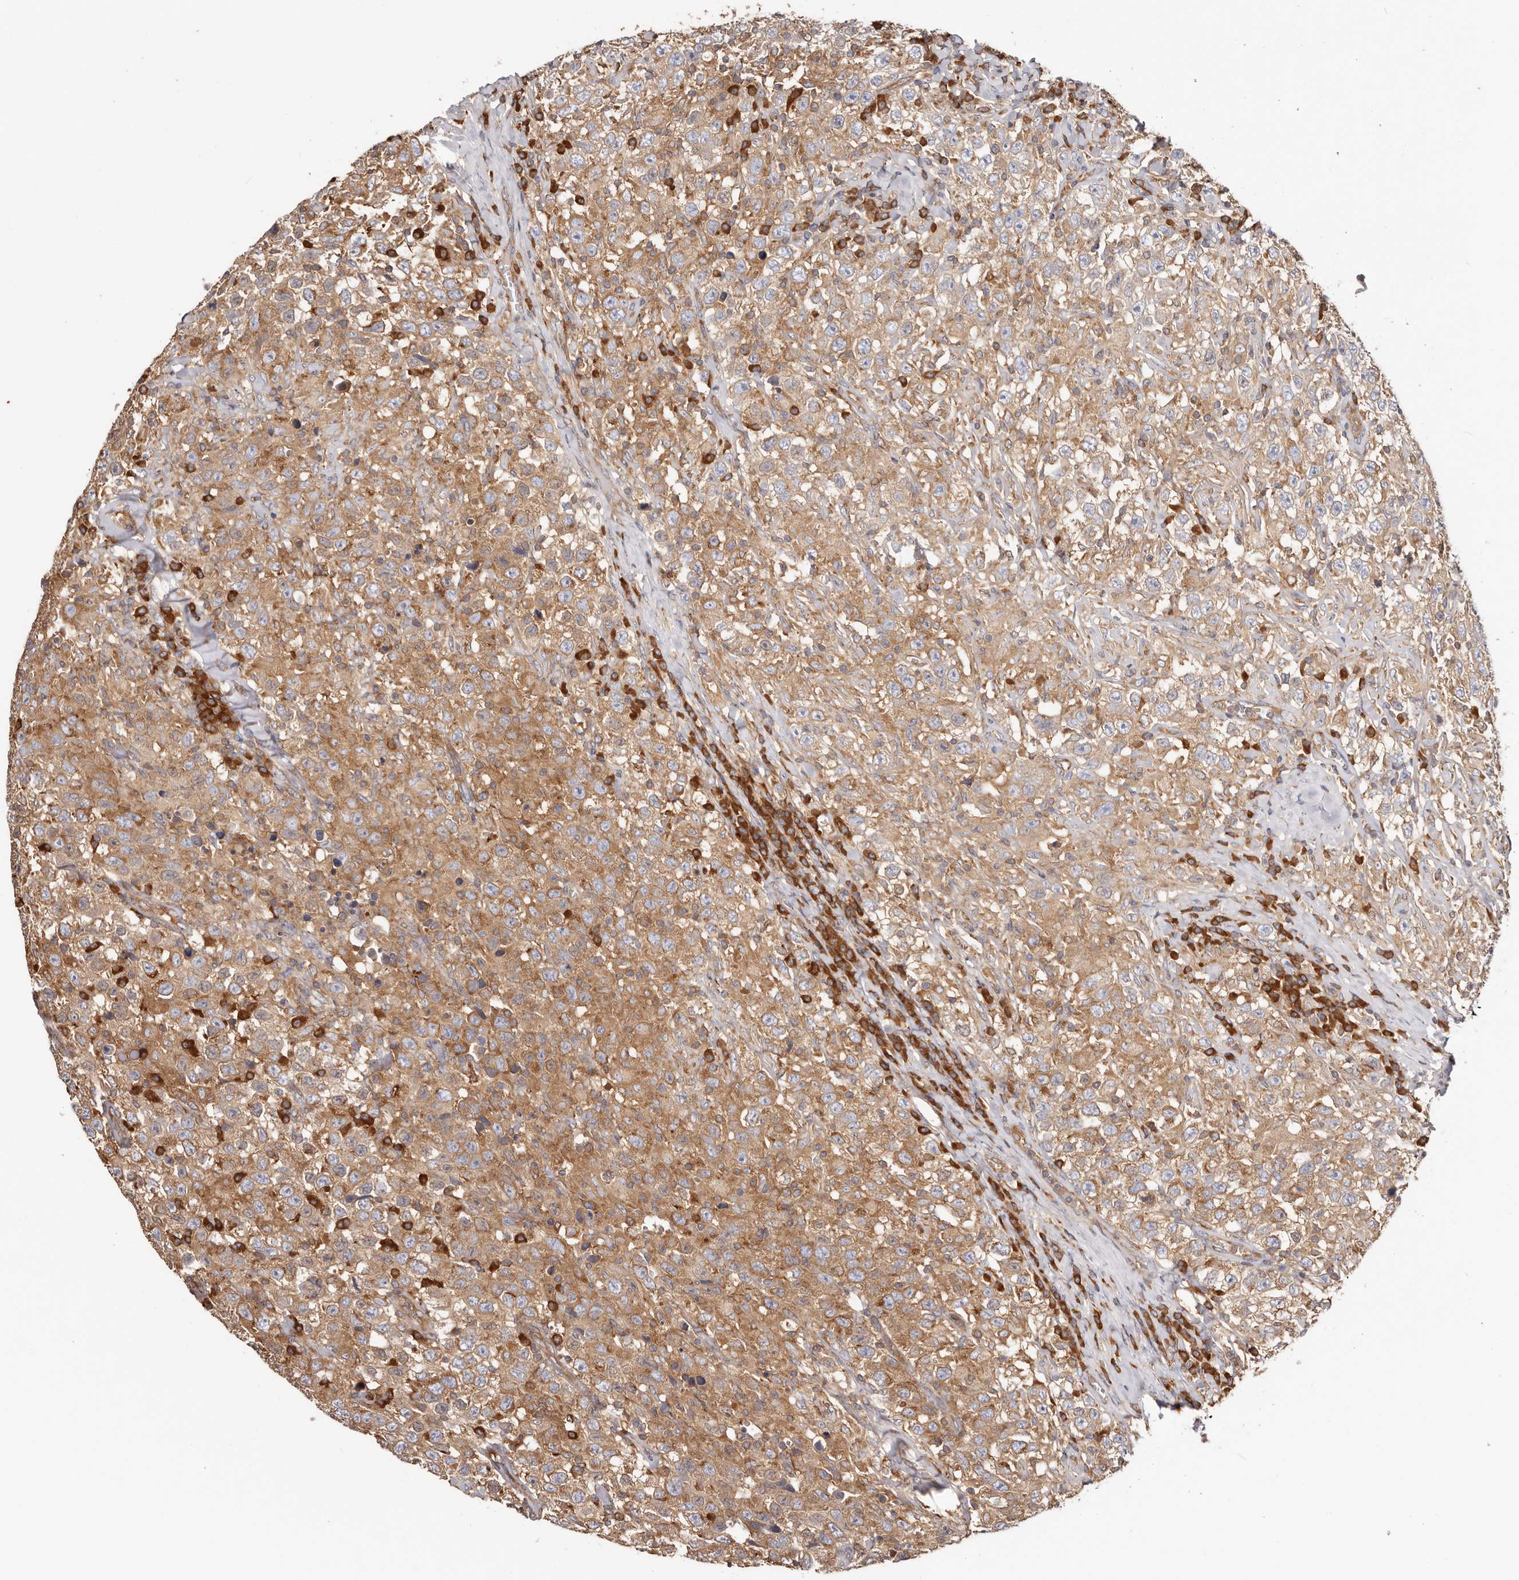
{"staining": {"intensity": "moderate", "quantity": ">75%", "location": "cytoplasmic/membranous"}, "tissue": "testis cancer", "cell_type": "Tumor cells", "image_type": "cancer", "snomed": [{"axis": "morphology", "description": "Seminoma, NOS"}, {"axis": "topography", "description": "Testis"}], "caption": "Brown immunohistochemical staining in testis cancer exhibits moderate cytoplasmic/membranous expression in about >75% of tumor cells.", "gene": "EPRS1", "patient": {"sex": "male", "age": 41}}